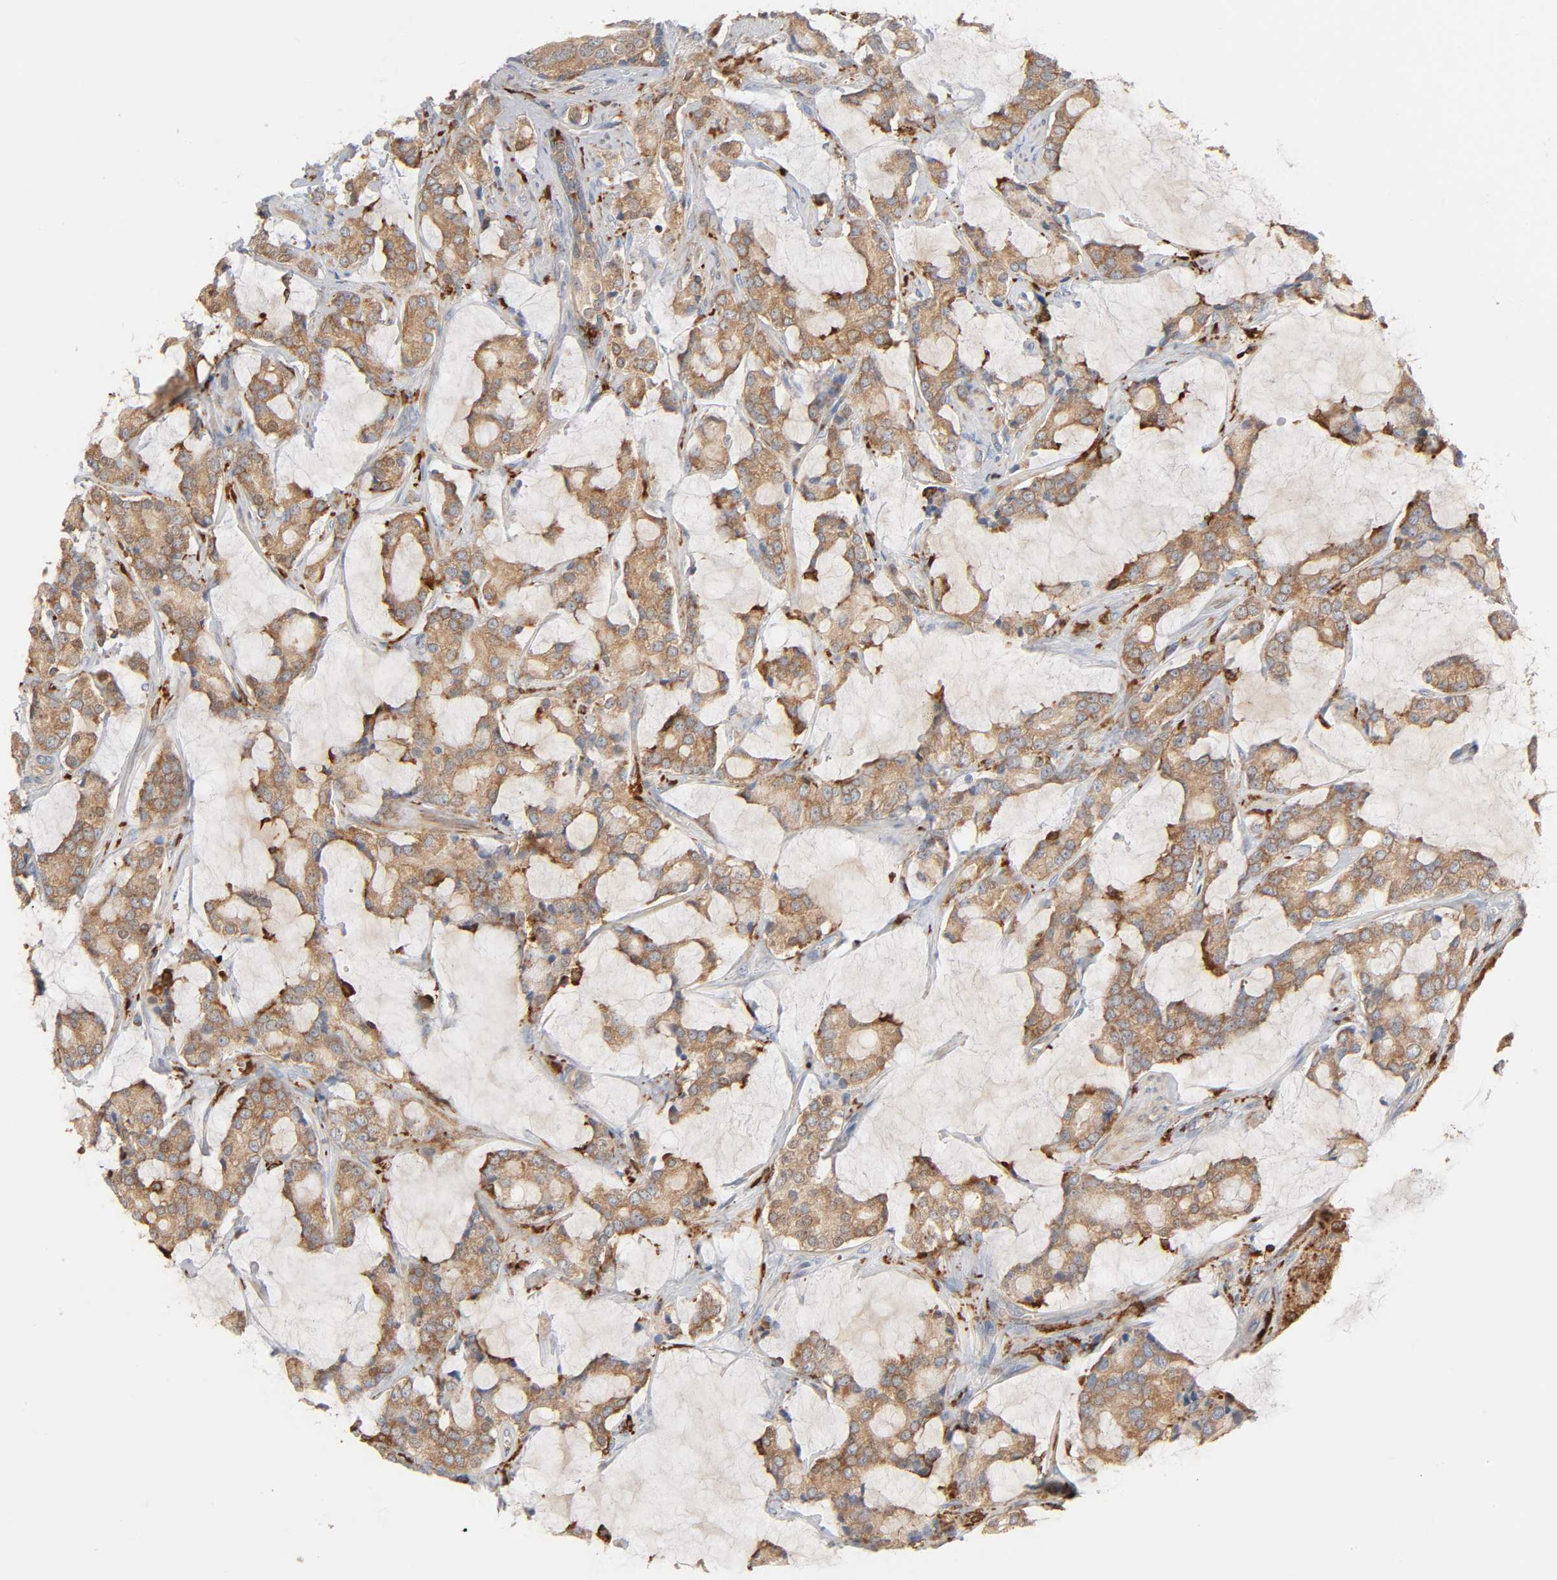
{"staining": {"intensity": "moderate", "quantity": ">75%", "location": "cytoplasmic/membranous"}, "tissue": "prostate cancer", "cell_type": "Tumor cells", "image_type": "cancer", "snomed": [{"axis": "morphology", "description": "Adenocarcinoma, Low grade"}, {"axis": "topography", "description": "Prostate"}], "caption": "Human prostate cancer stained with a protein marker shows moderate staining in tumor cells.", "gene": "BIN1", "patient": {"sex": "male", "age": 58}}